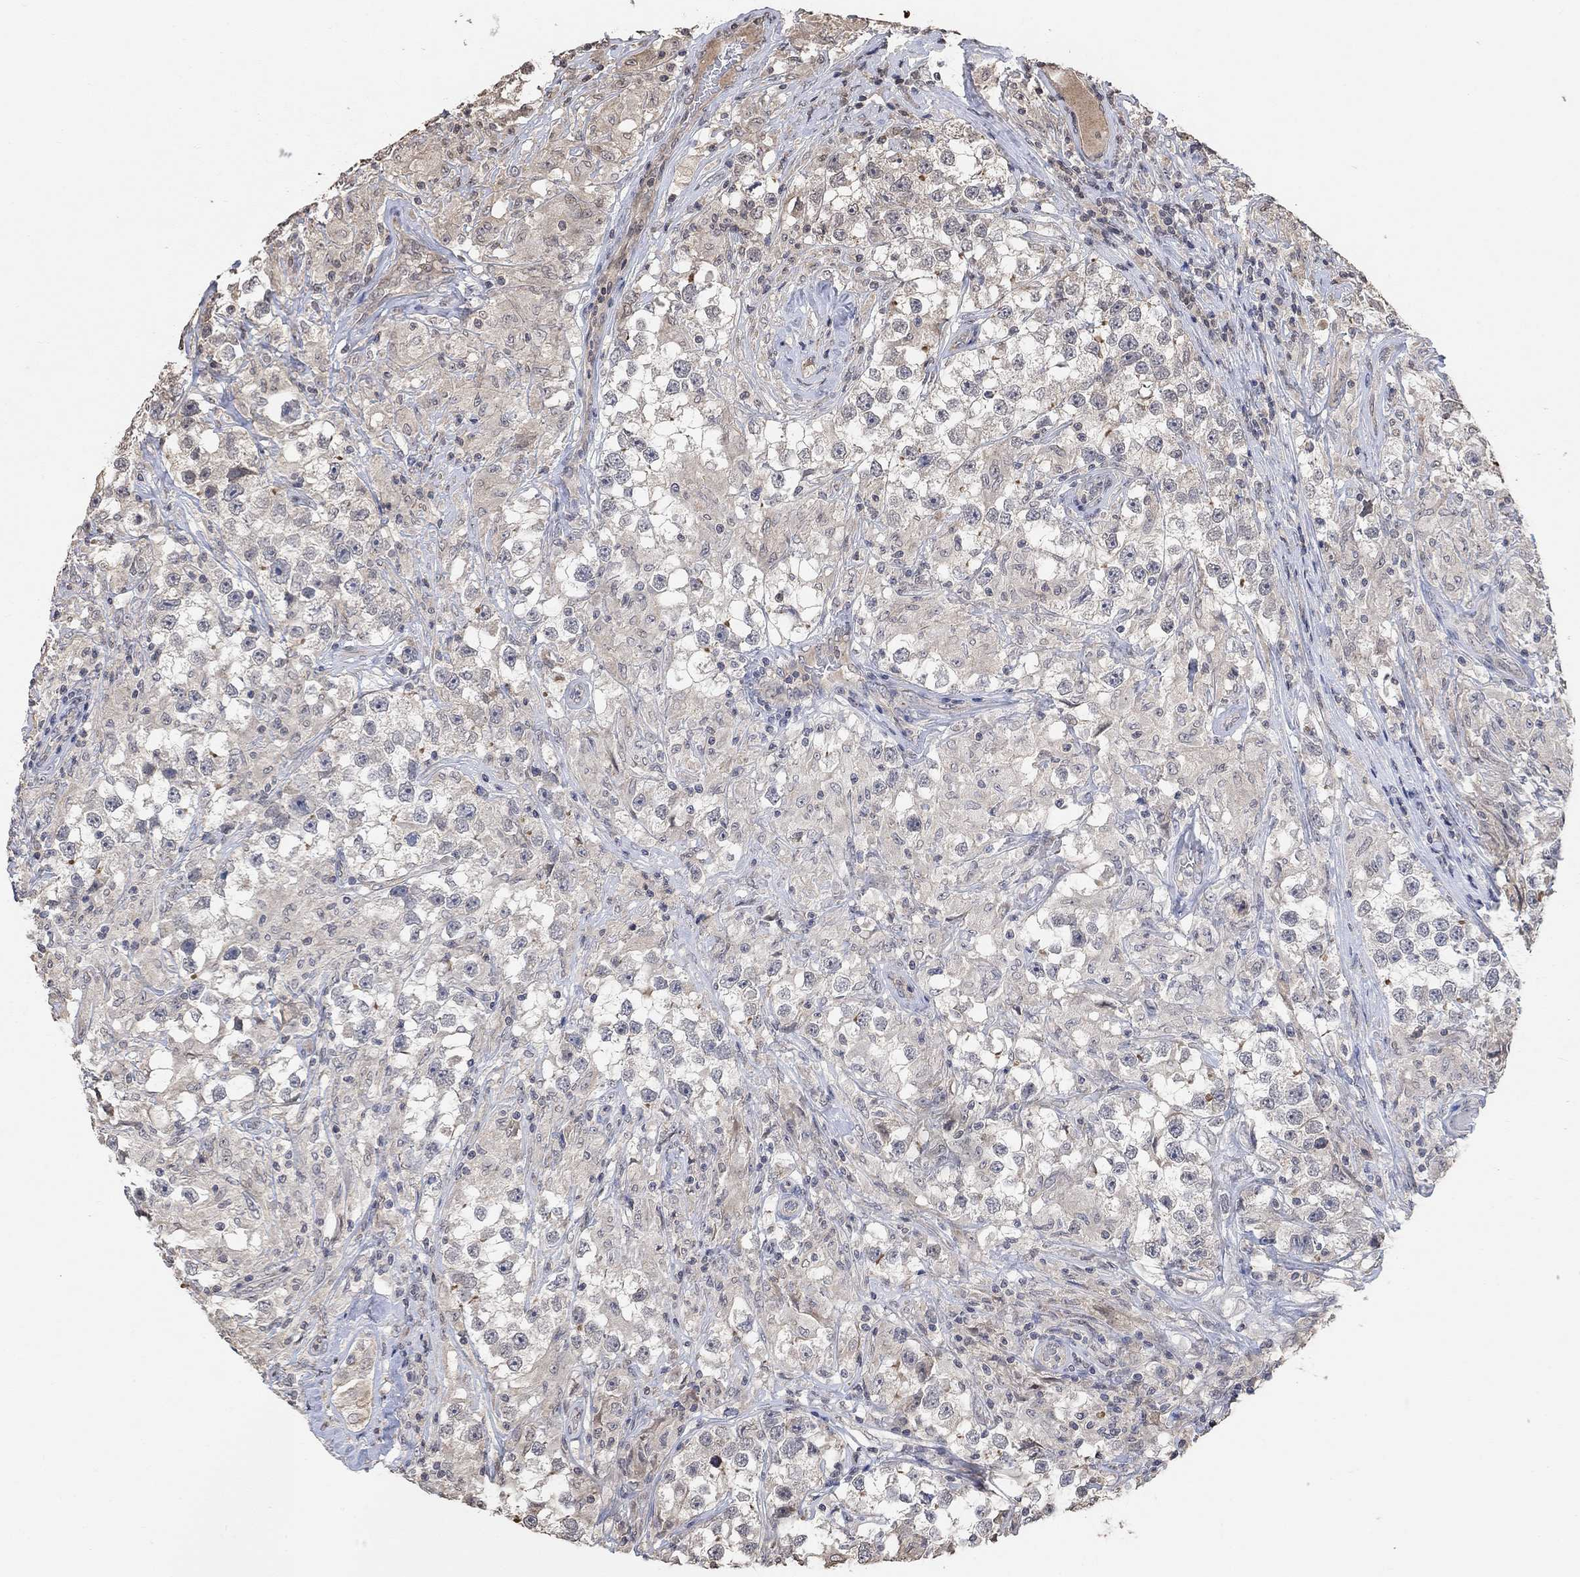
{"staining": {"intensity": "negative", "quantity": "none", "location": "none"}, "tissue": "testis cancer", "cell_type": "Tumor cells", "image_type": "cancer", "snomed": [{"axis": "morphology", "description": "Seminoma, NOS"}, {"axis": "topography", "description": "Testis"}], "caption": "This is a image of IHC staining of seminoma (testis), which shows no expression in tumor cells.", "gene": "UNC5B", "patient": {"sex": "male", "age": 46}}